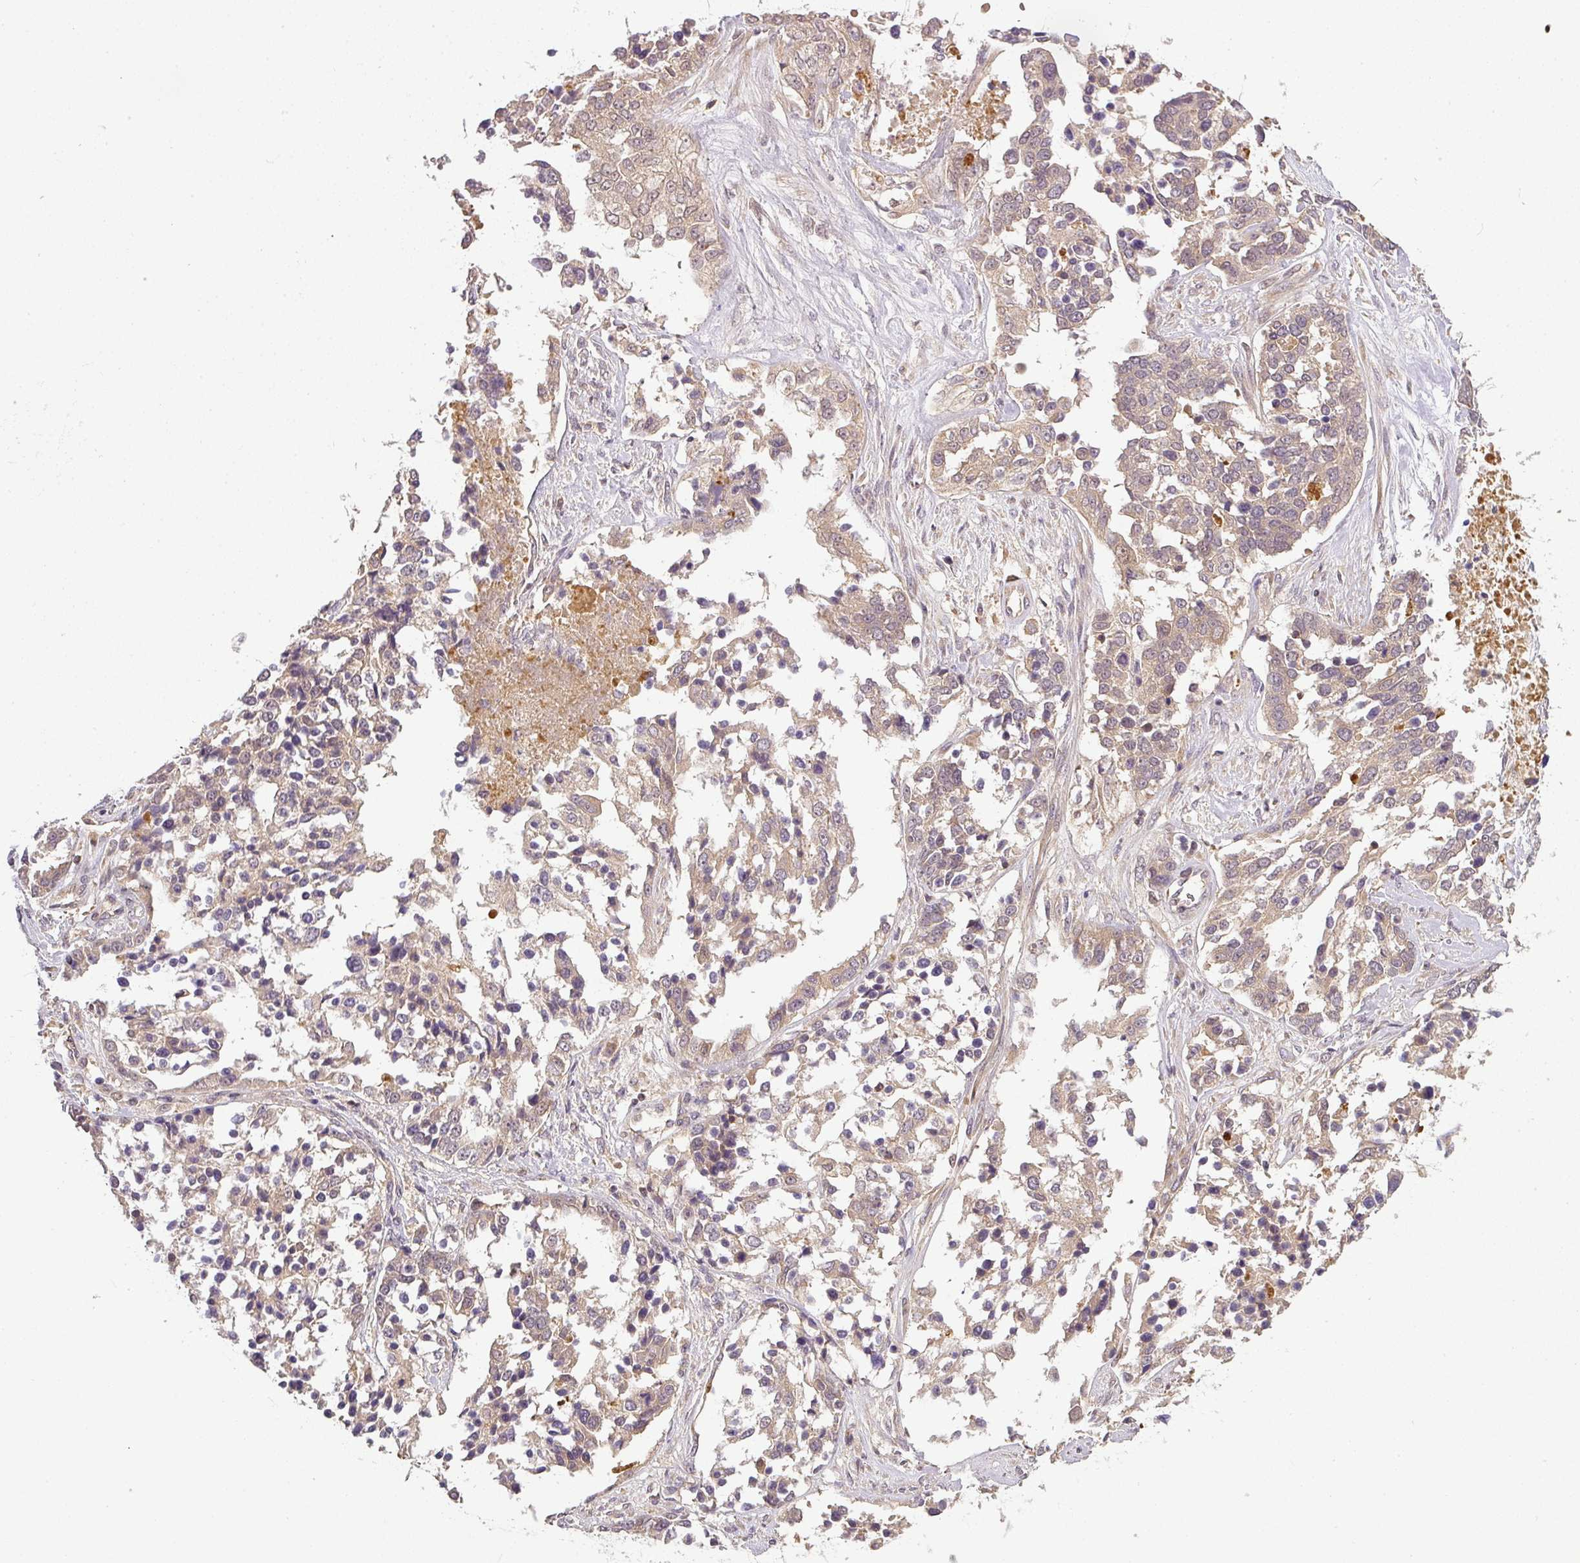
{"staining": {"intensity": "weak", "quantity": "<25%", "location": "cytoplasmic/membranous"}, "tissue": "ovarian cancer", "cell_type": "Tumor cells", "image_type": "cancer", "snomed": [{"axis": "morphology", "description": "Cystadenocarcinoma, serous, NOS"}, {"axis": "topography", "description": "Ovary"}], "caption": "This histopathology image is of ovarian serous cystadenocarcinoma stained with IHC to label a protein in brown with the nuclei are counter-stained blue. There is no expression in tumor cells.", "gene": "TCL1B", "patient": {"sex": "female", "age": 44}}